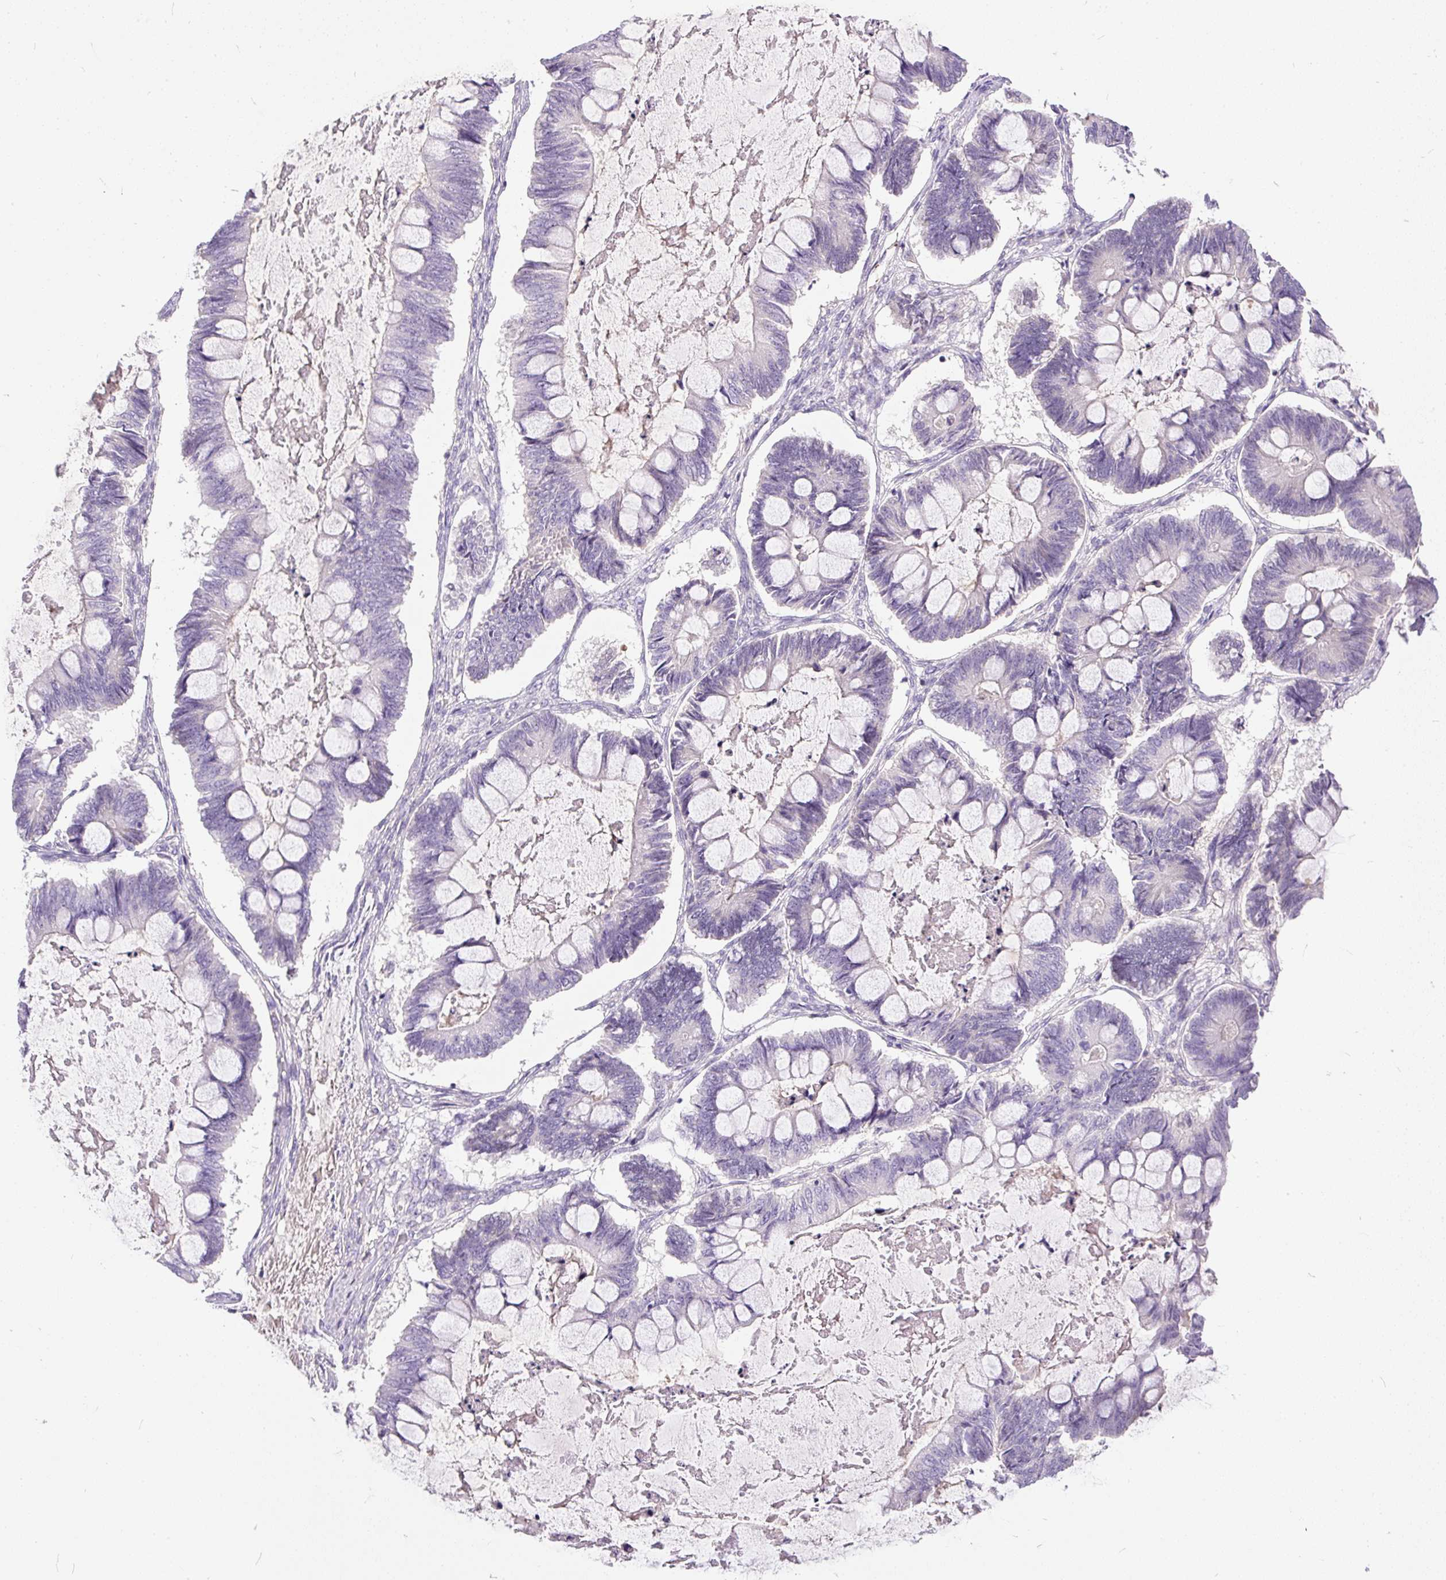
{"staining": {"intensity": "negative", "quantity": "none", "location": "none"}, "tissue": "ovarian cancer", "cell_type": "Tumor cells", "image_type": "cancer", "snomed": [{"axis": "morphology", "description": "Cystadenocarcinoma, mucinous, NOS"}, {"axis": "topography", "description": "Ovary"}], "caption": "Human ovarian cancer stained for a protein using immunohistochemistry exhibits no expression in tumor cells.", "gene": "KRTAP20-3", "patient": {"sex": "female", "age": 61}}